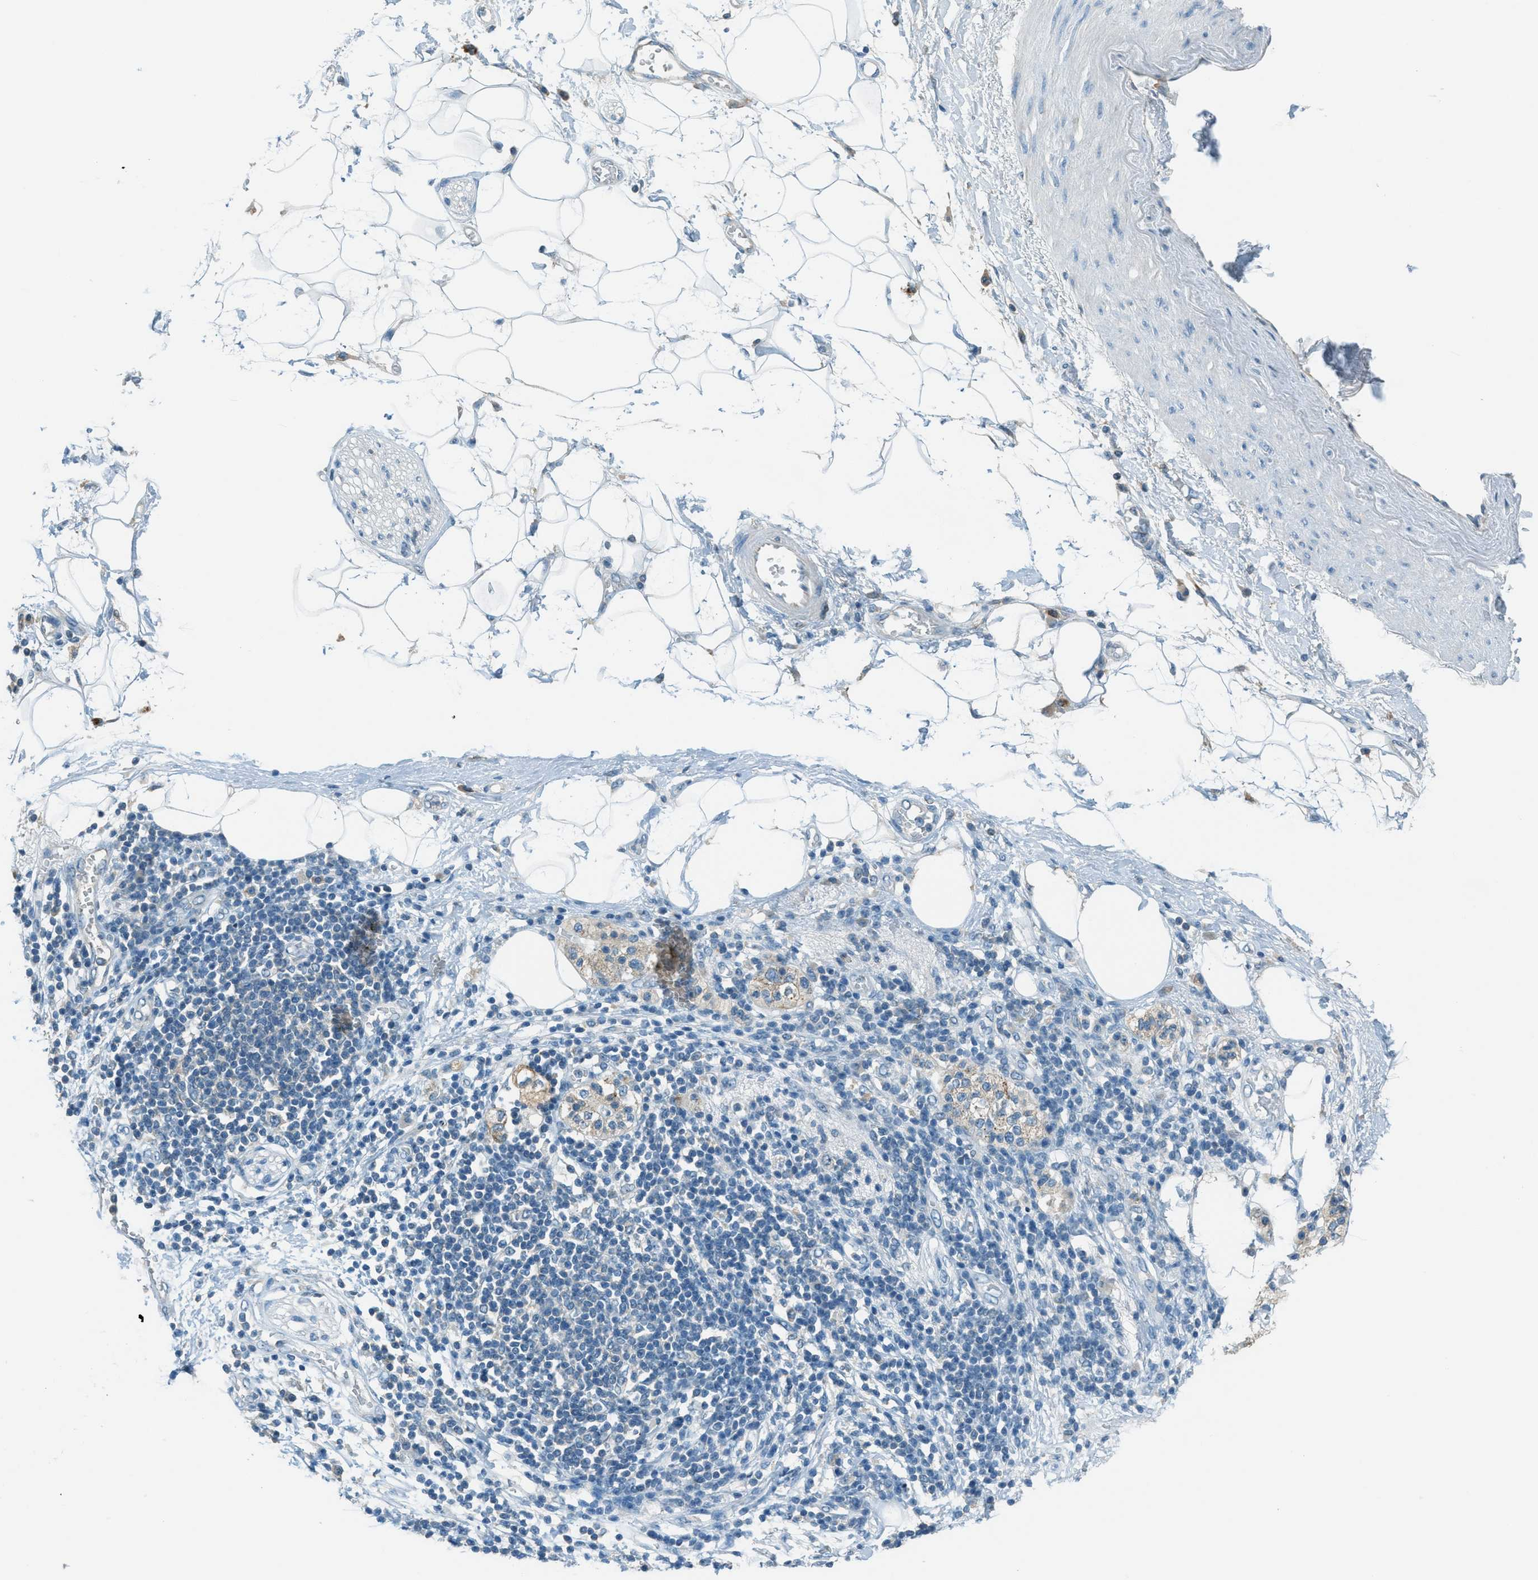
{"staining": {"intensity": "negative", "quantity": "none", "location": "none"}, "tissue": "adipose tissue", "cell_type": "Adipocytes", "image_type": "normal", "snomed": [{"axis": "morphology", "description": "Normal tissue, NOS"}, {"axis": "morphology", "description": "Adenocarcinoma, NOS"}, {"axis": "topography", "description": "Duodenum"}, {"axis": "topography", "description": "Peripheral nerve tissue"}], "caption": "Immunohistochemistry (IHC) photomicrograph of normal adipose tissue: adipose tissue stained with DAB exhibits no significant protein positivity in adipocytes.", "gene": "MSLN", "patient": {"sex": "female", "age": 60}}